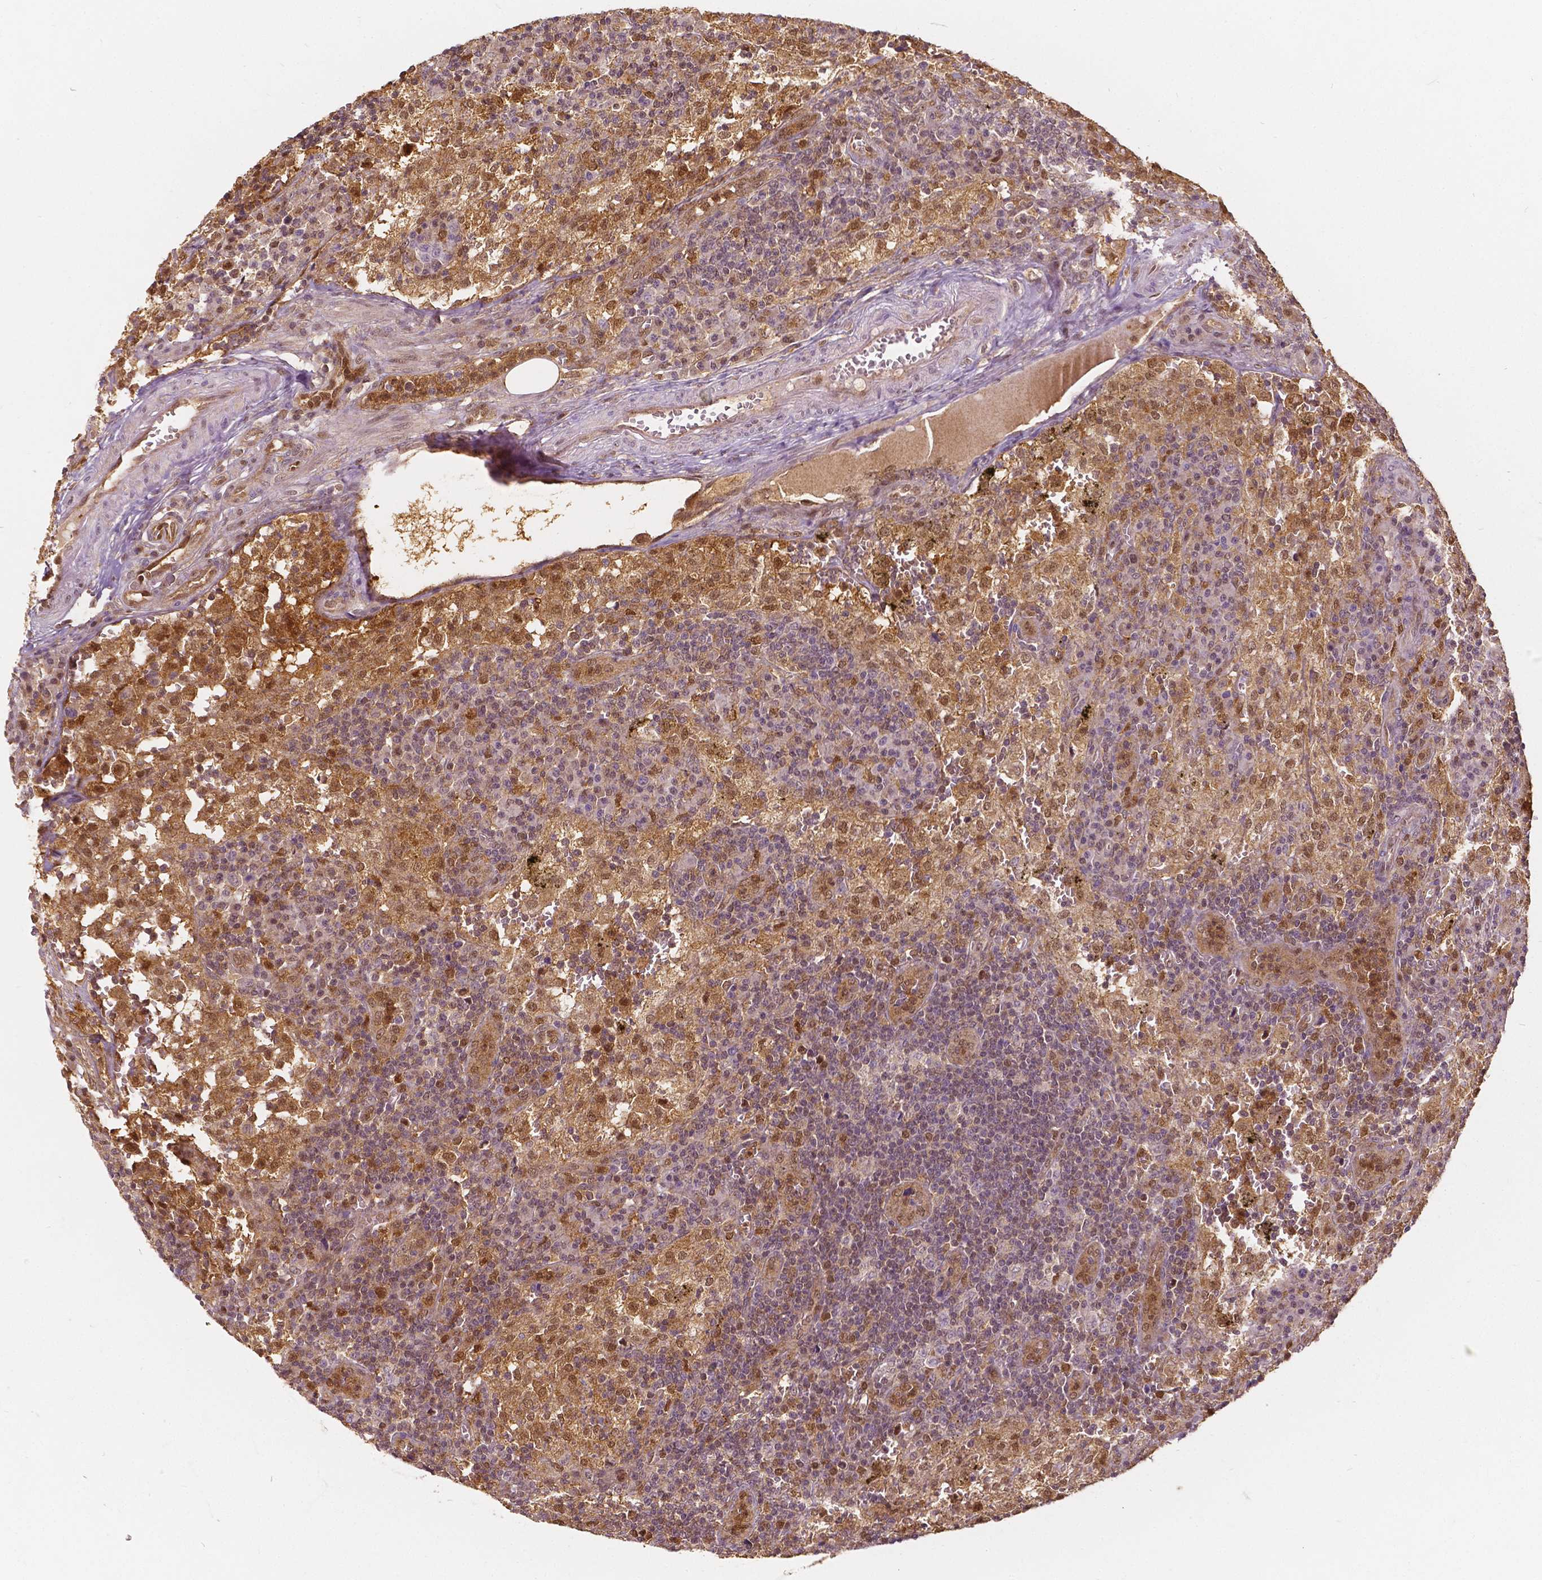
{"staining": {"intensity": "negative", "quantity": "none", "location": "none"}, "tissue": "lymph node", "cell_type": "Germinal center cells", "image_type": "normal", "snomed": [{"axis": "morphology", "description": "Normal tissue, NOS"}, {"axis": "topography", "description": "Lymph node"}], "caption": "There is no significant staining in germinal center cells of lymph node. (DAB immunohistochemistry (IHC) with hematoxylin counter stain).", "gene": "NAPRT", "patient": {"sex": "male", "age": 62}}